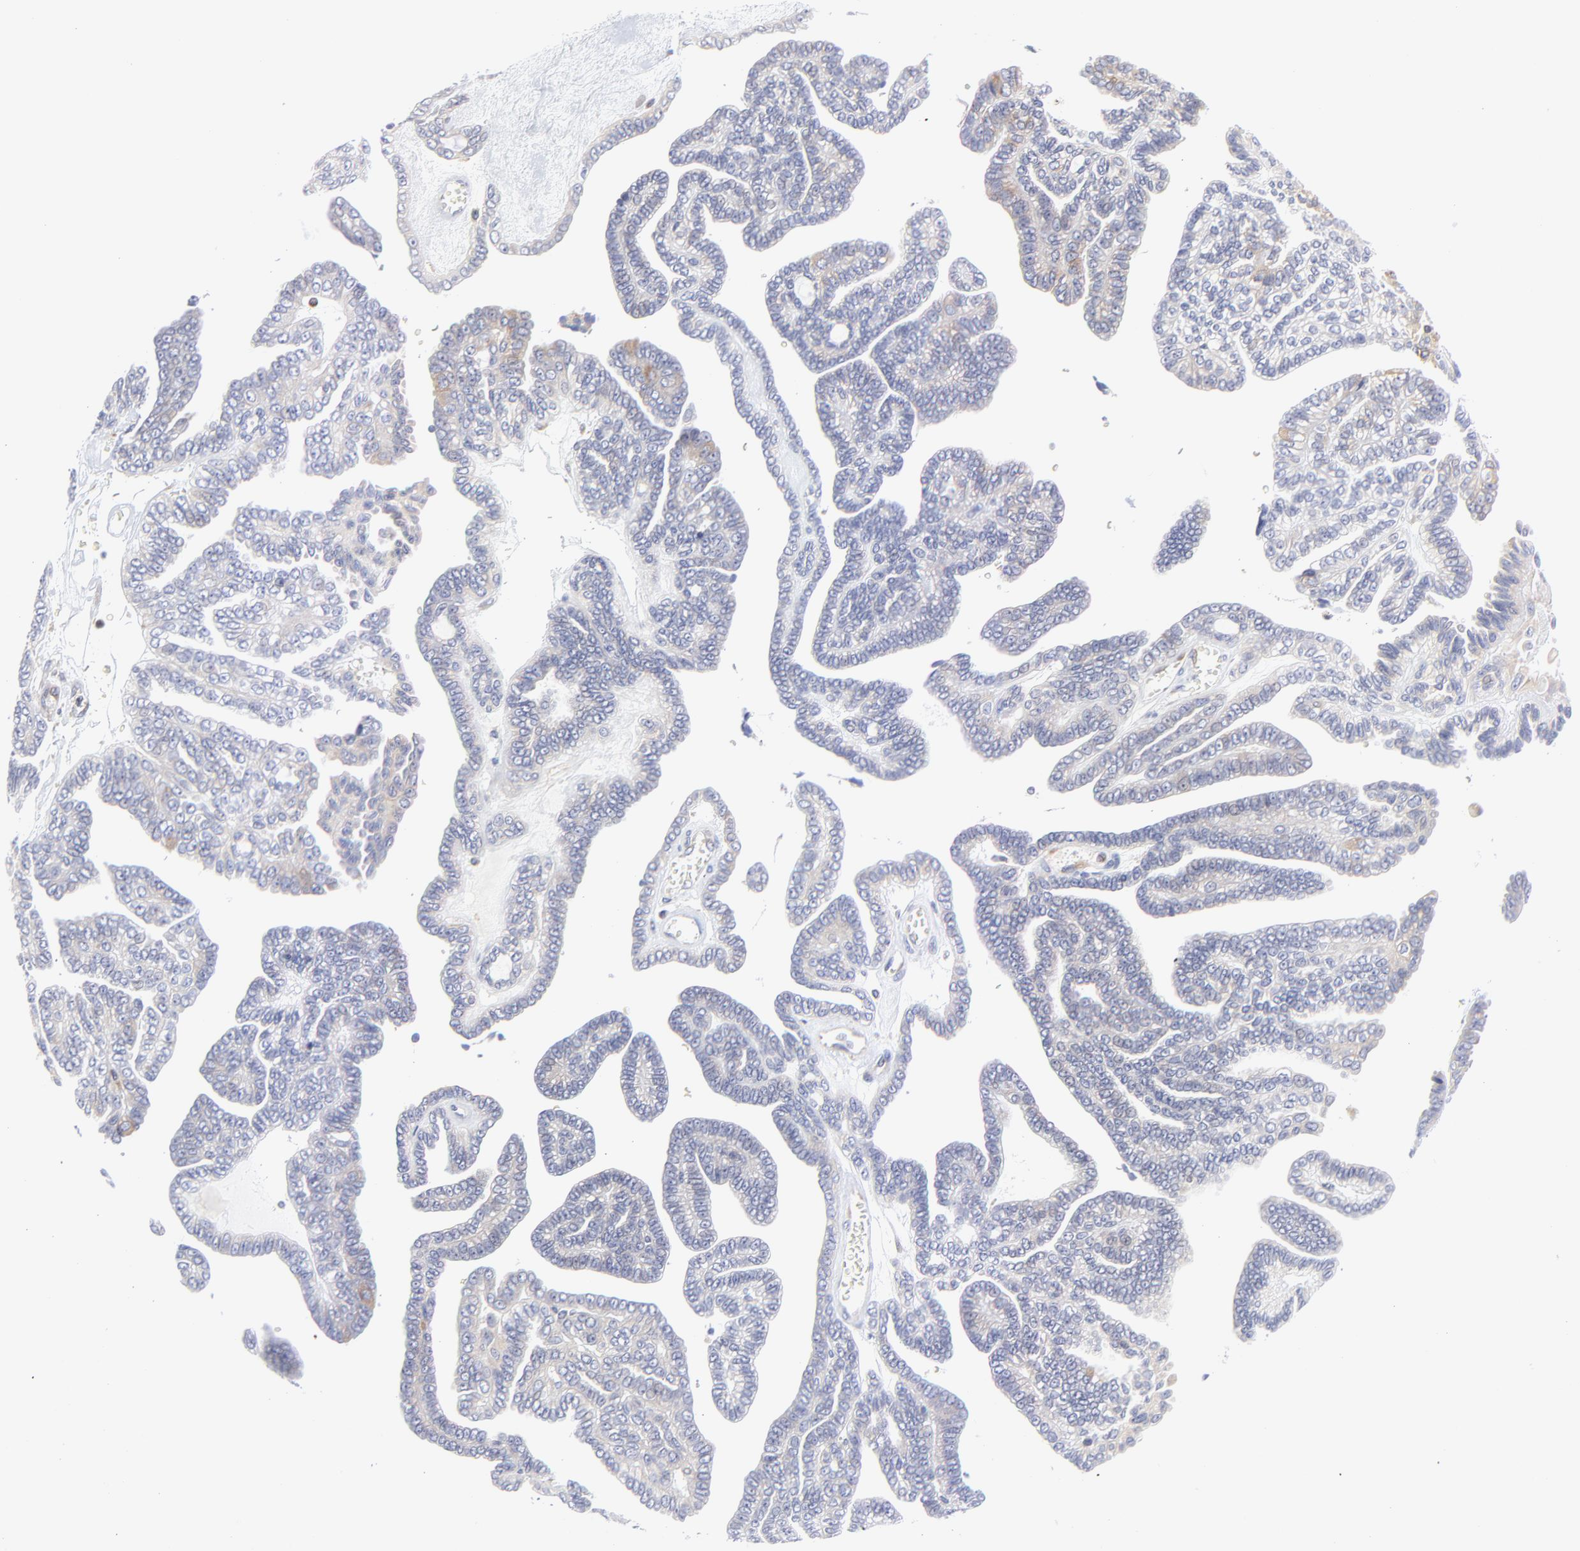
{"staining": {"intensity": "moderate", "quantity": "25%-75%", "location": "cytoplasmic/membranous"}, "tissue": "ovarian cancer", "cell_type": "Tumor cells", "image_type": "cancer", "snomed": [{"axis": "morphology", "description": "Cystadenocarcinoma, serous, NOS"}, {"axis": "topography", "description": "Ovary"}], "caption": "The photomicrograph shows immunohistochemical staining of serous cystadenocarcinoma (ovarian). There is moderate cytoplasmic/membranous expression is seen in approximately 25%-75% of tumor cells.", "gene": "MOSPD2", "patient": {"sex": "female", "age": 71}}